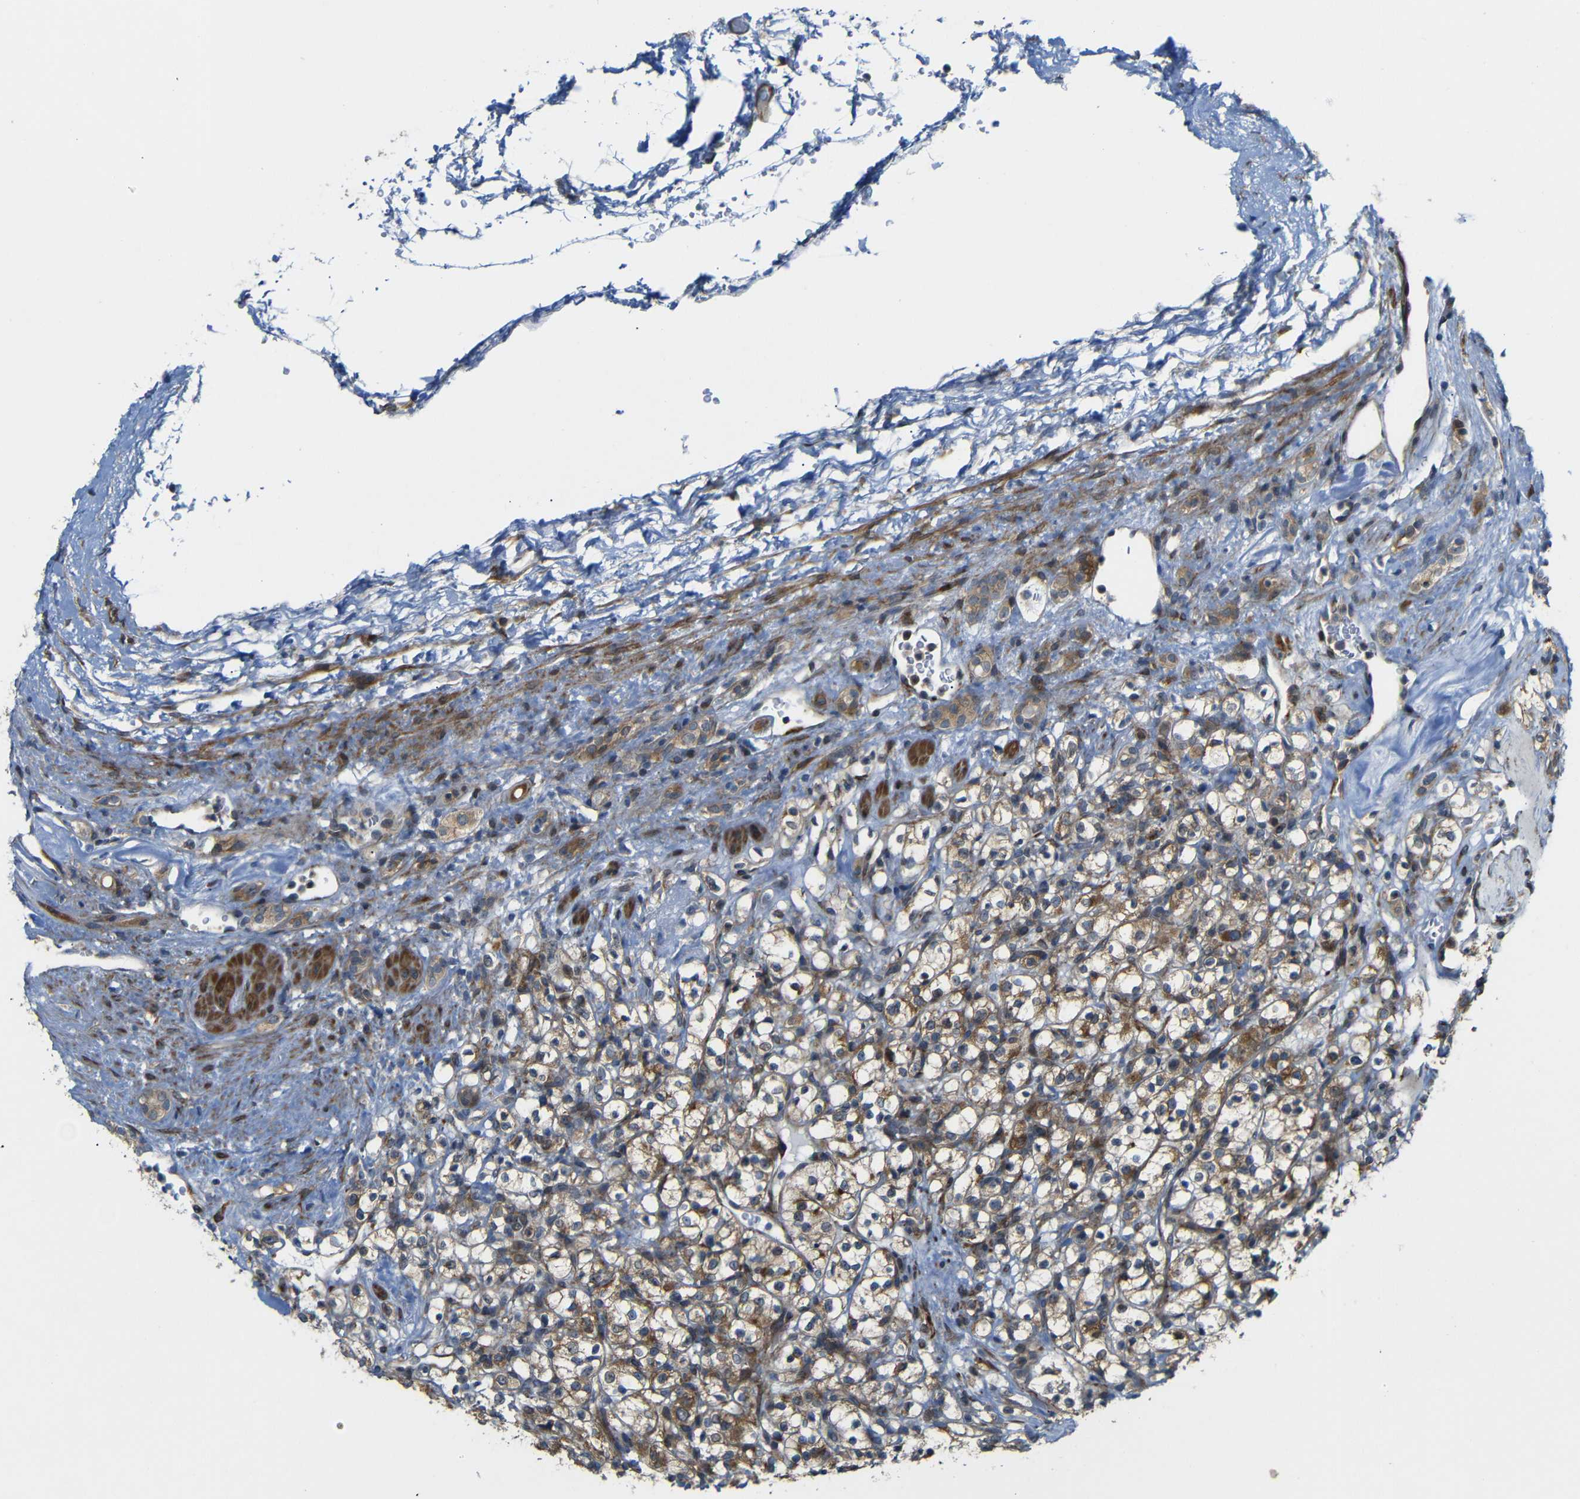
{"staining": {"intensity": "strong", "quantity": ">75%", "location": "cytoplasmic/membranous"}, "tissue": "renal cancer", "cell_type": "Tumor cells", "image_type": "cancer", "snomed": [{"axis": "morphology", "description": "Normal tissue, NOS"}, {"axis": "morphology", "description": "Adenocarcinoma, NOS"}, {"axis": "topography", "description": "Kidney"}], "caption": "Renal cancer stained for a protein demonstrates strong cytoplasmic/membranous positivity in tumor cells. The staining was performed using DAB (3,3'-diaminobenzidine) to visualize the protein expression in brown, while the nuclei were stained in blue with hematoxylin (Magnification: 20x).", "gene": "P3H2", "patient": {"sex": "female", "age": 72}}